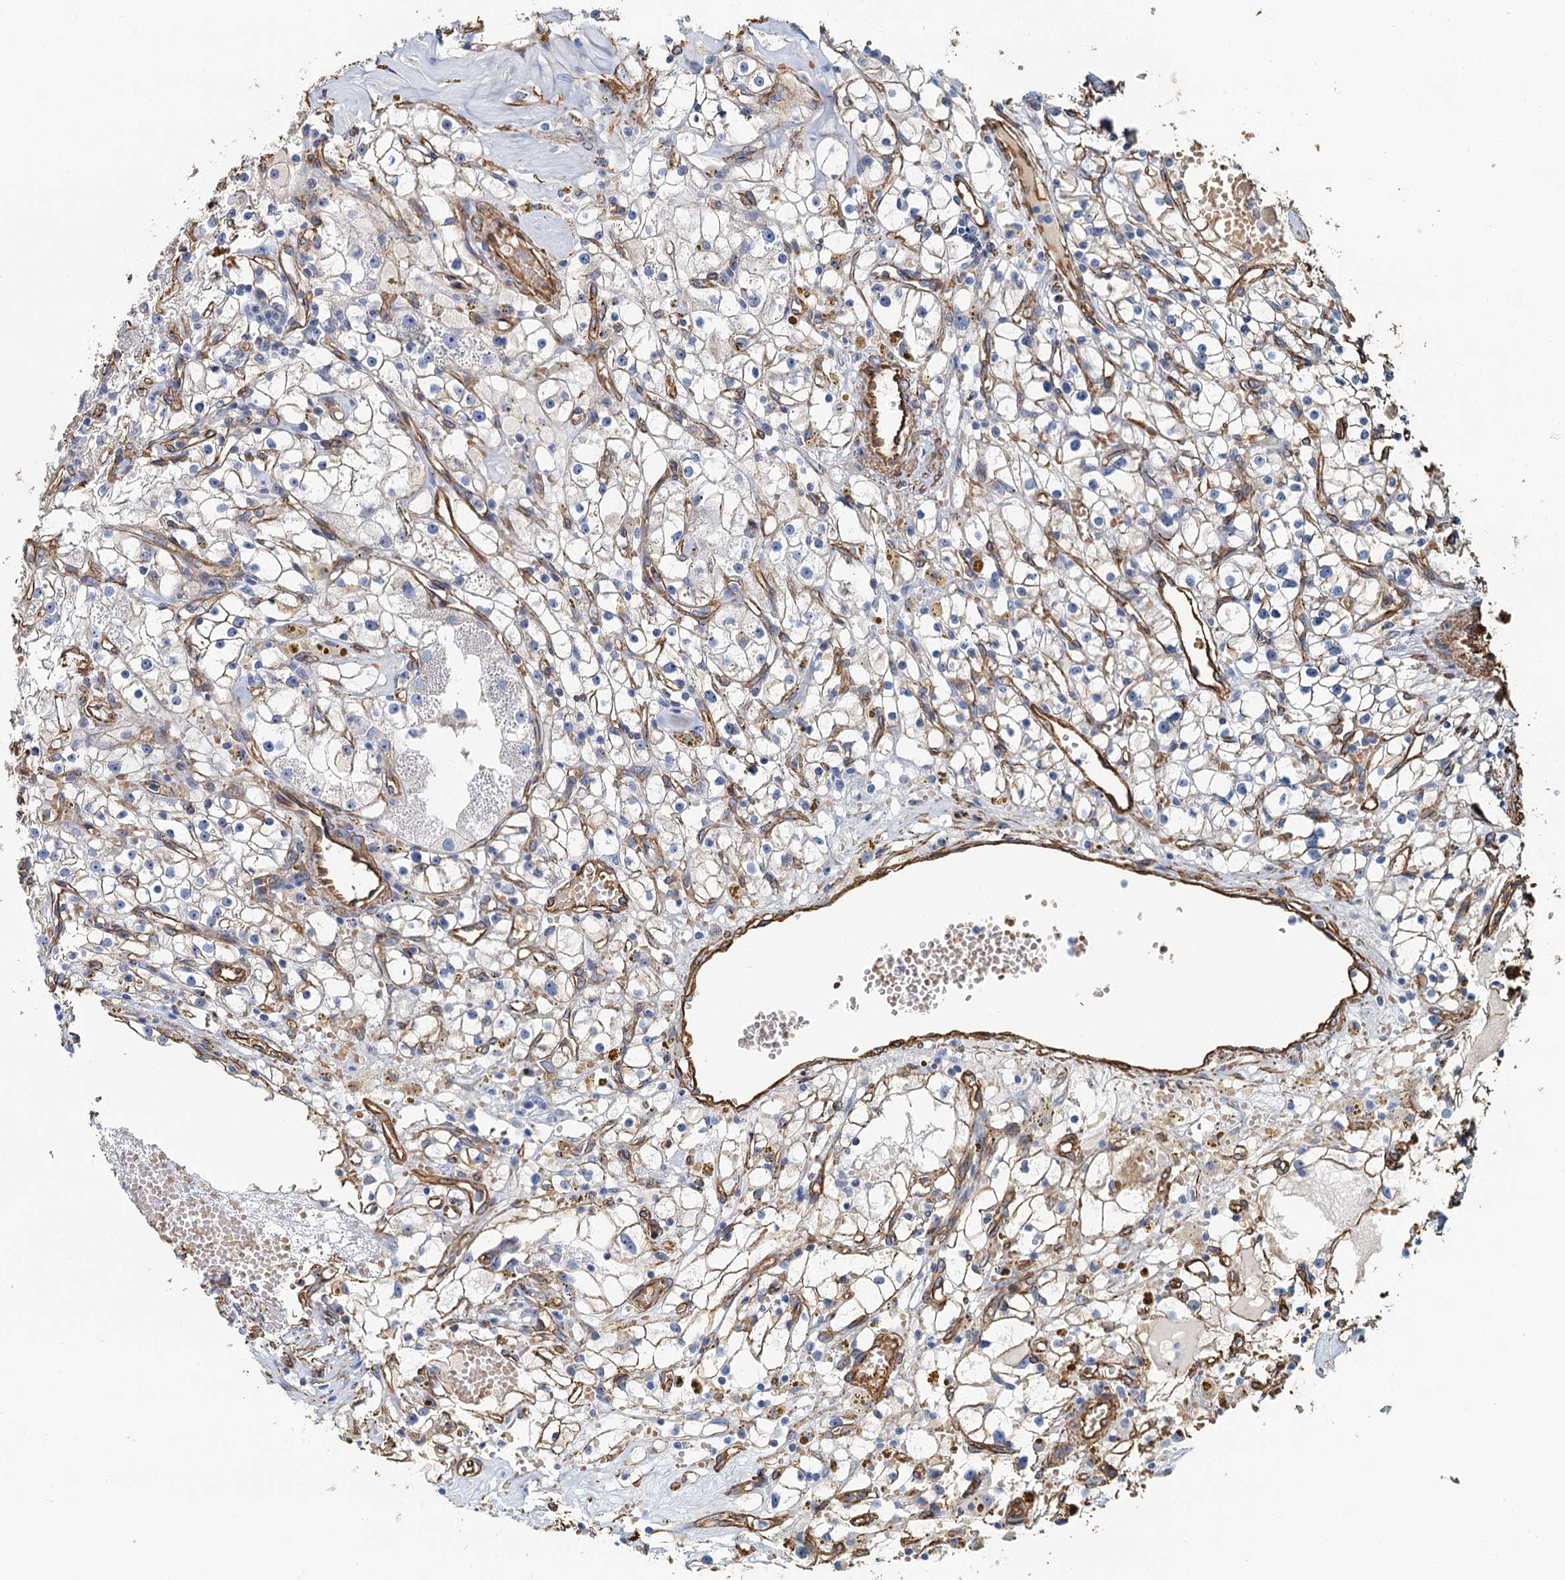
{"staining": {"intensity": "moderate", "quantity": "<25%", "location": "cytoplasmic/membranous"}, "tissue": "renal cancer", "cell_type": "Tumor cells", "image_type": "cancer", "snomed": [{"axis": "morphology", "description": "Adenocarcinoma, NOS"}, {"axis": "topography", "description": "Kidney"}], "caption": "The histopathology image exhibits a brown stain indicating the presence of a protein in the cytoplasmic/membranous of tumor cells in renal adenocarcinoma.", "gene": "DGKG", "patient": {"sex": "male", "age": 56}}